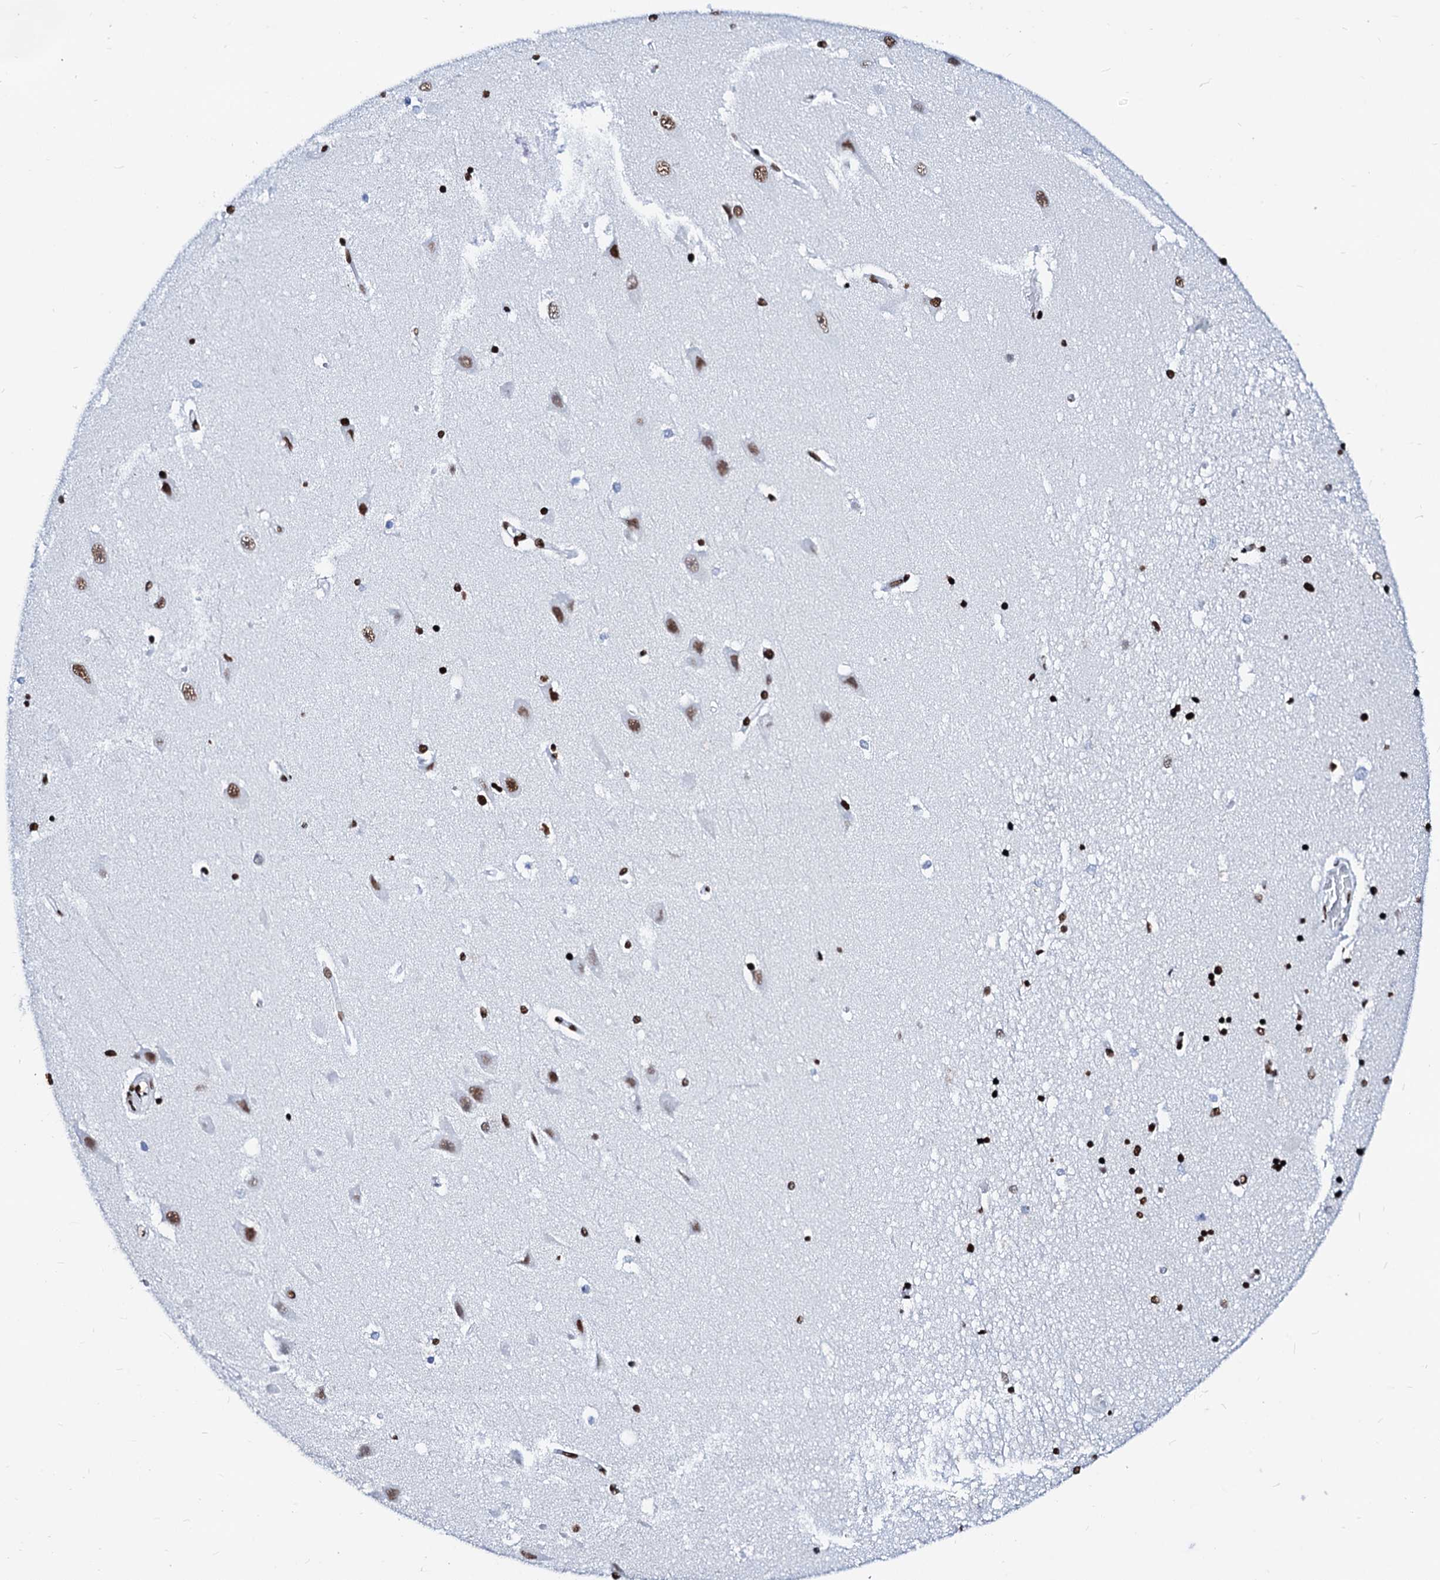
{"staining": {"intensity": "strong", "quantity": "25%-75%", "location": "nuclear"}, "tissue": "hippocampus", "cell_type": "Glial cells", "image_type": "normal", "snomed": [{"axis": "morphology", "description": "Normal tissue, NOS"}, {"axis": "topography", "description": "Hippocampus"}], "caption": "About 25%-75% of glial cells in unremarkable hippocampus demonstrate strong nuclear protein staining as visualized by brown immunohistochemical staining.", "gene": "RALY", "patient": {"sex": "male", "age": 45}}